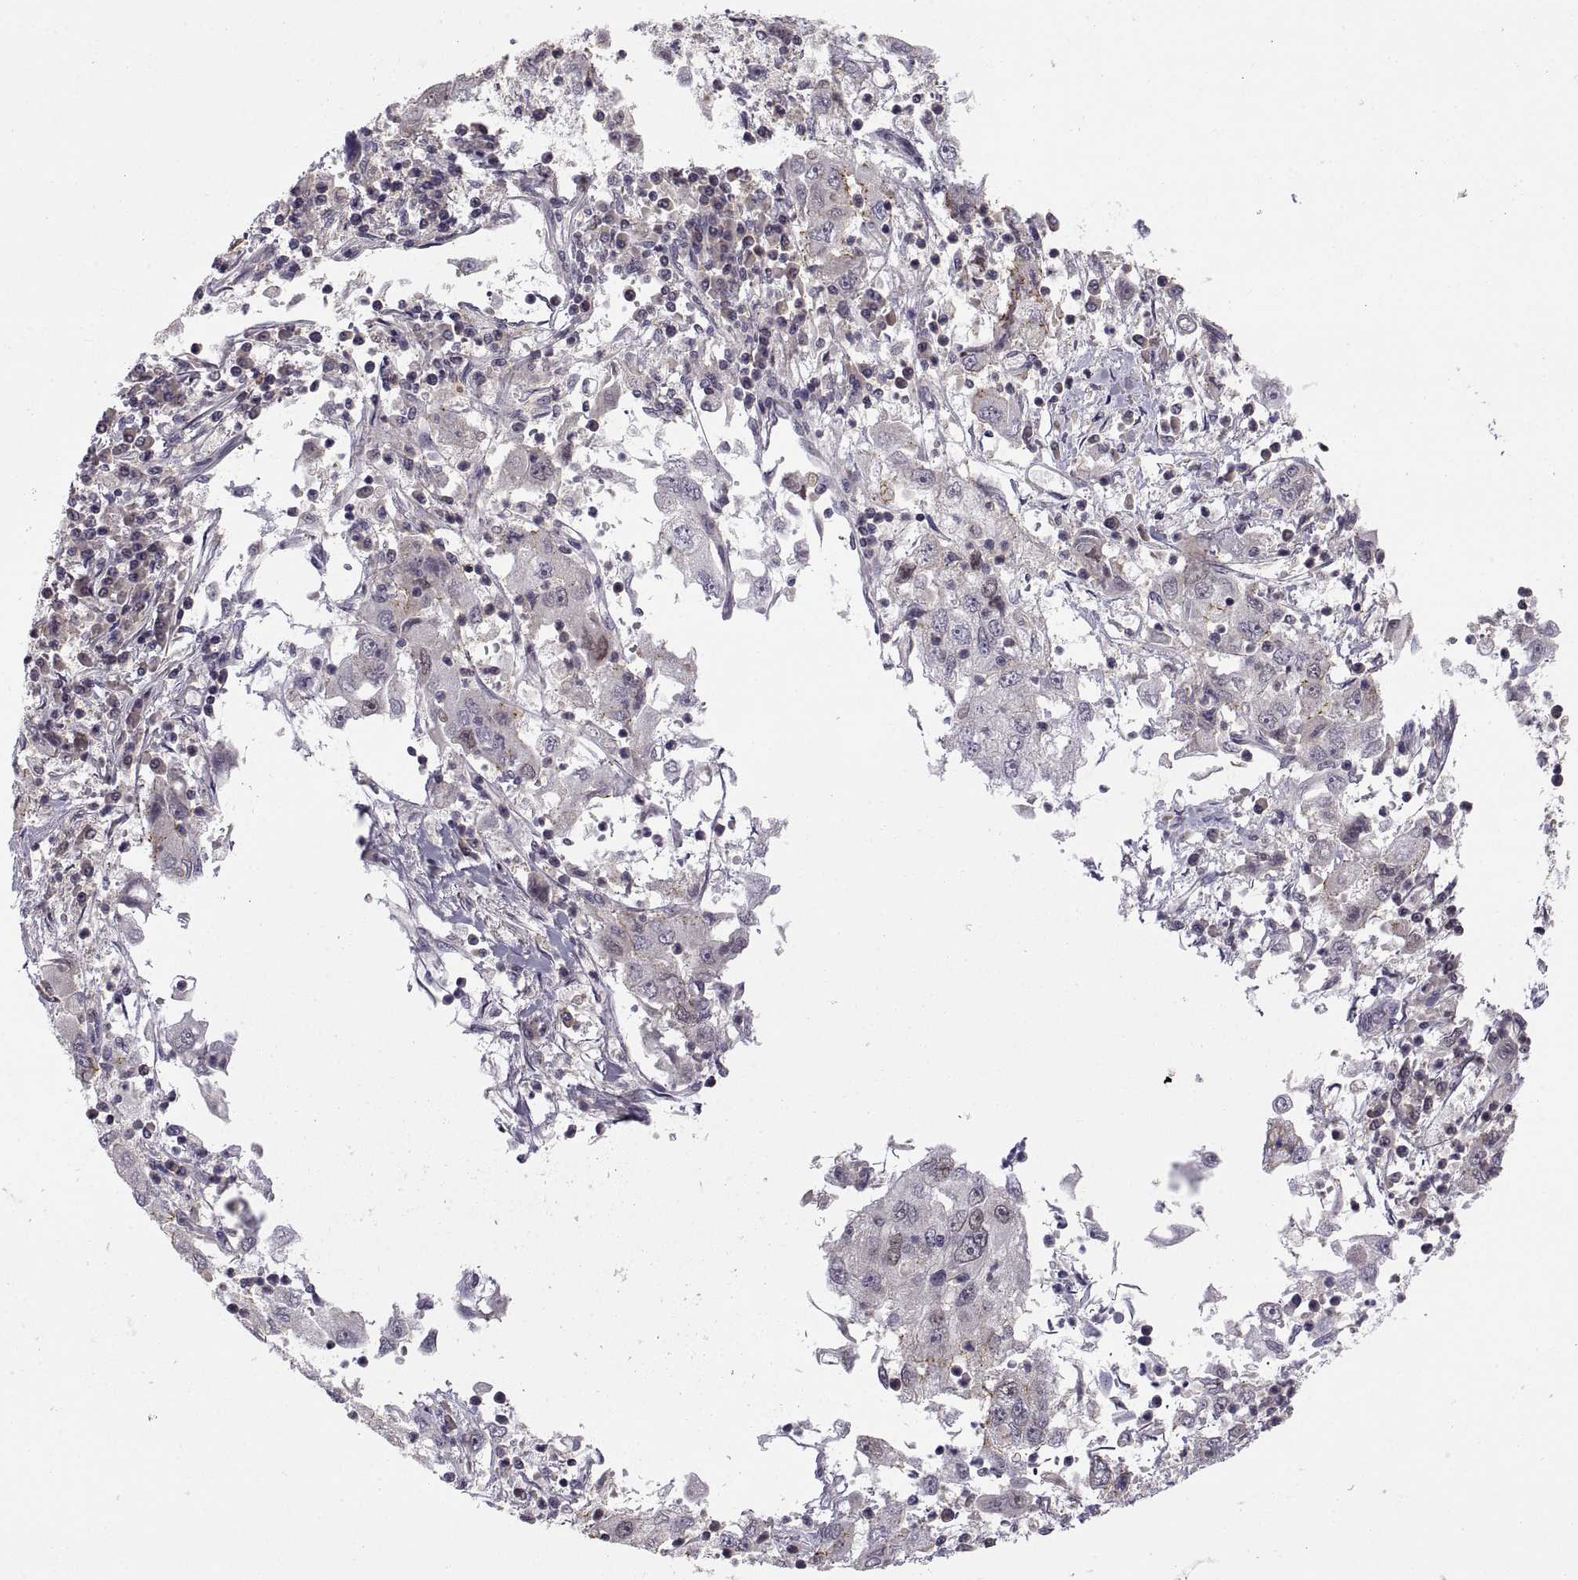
{"staining": {"intensity": "negative", "quantity": "none", "location": "none"}, "tissue": "cervical cancer", "cell_type": "Tumor cells", "image_type": "cancer", "snomed": [{"axis": "morphology", "description": "Squamous cell carcinoma, NOS"}, {"axis": "topography", "description": "Cervix"}], "caption": "Squamous cell carcinoma (cervical) was stained to show a protein in brown. There is no significant positivity in tumor cells.", "gene": "CHFR", "patient": {"sex": "female", "age": 36}}